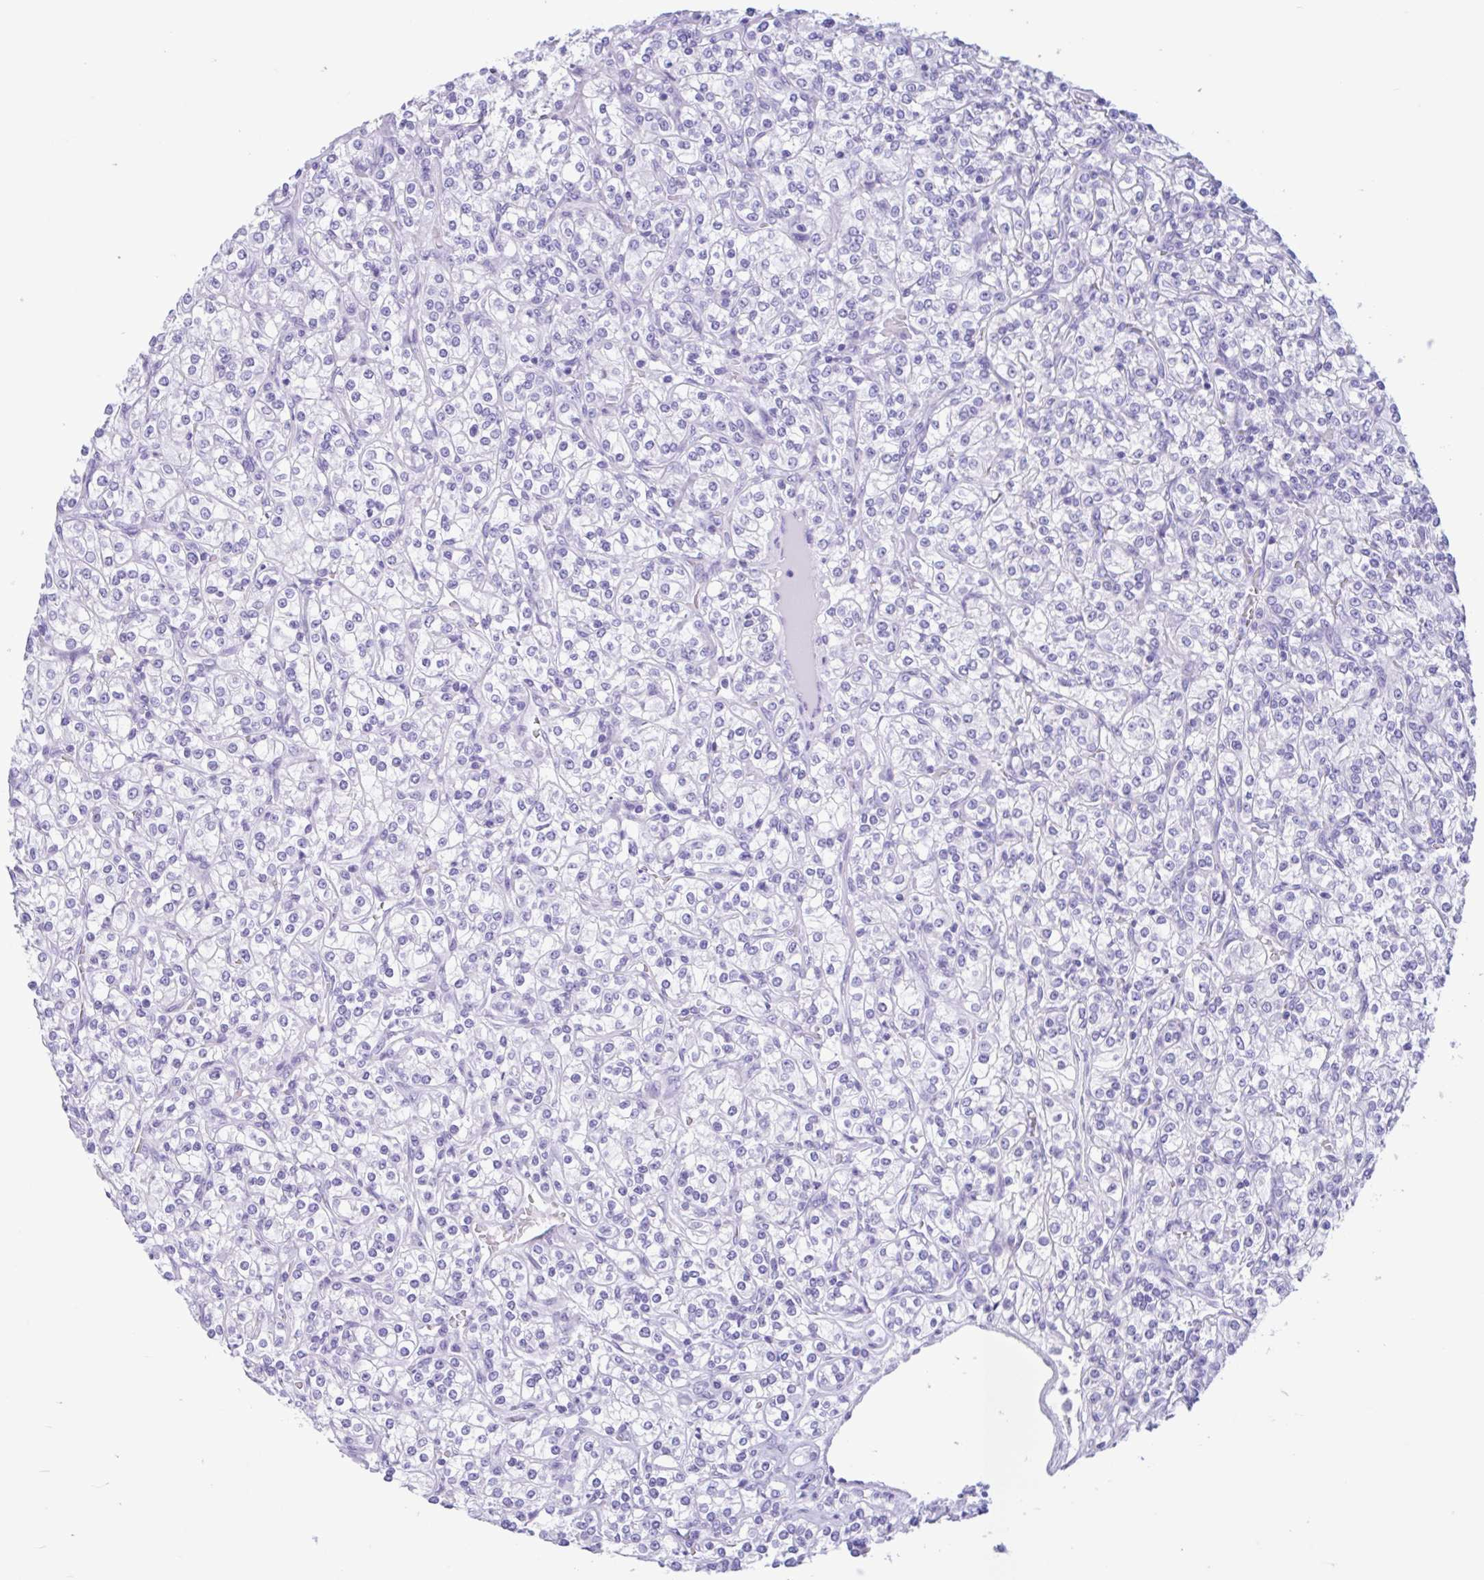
{"staining": {"intensity": "negative", "quantity": "none", "location": "none"}, "tissue": "renal cancer", "cell_type": "Tumor cells", "image_type": "cancer", "snomed": [{"axis": "morphology", "description": "Adenocarcinoma, NOS"}, {"axis": "topography", "description": "Kidney"}], "caption": "Histopathology image shows no significant protein staining in tumor cells of adenocarcinoma (renal). (DAB (3,3'-diaminobenzidine) IHC with hematoxylin counter stain).", "gene": "IAPP", "patient": {"sex": "male", "age": 77}}